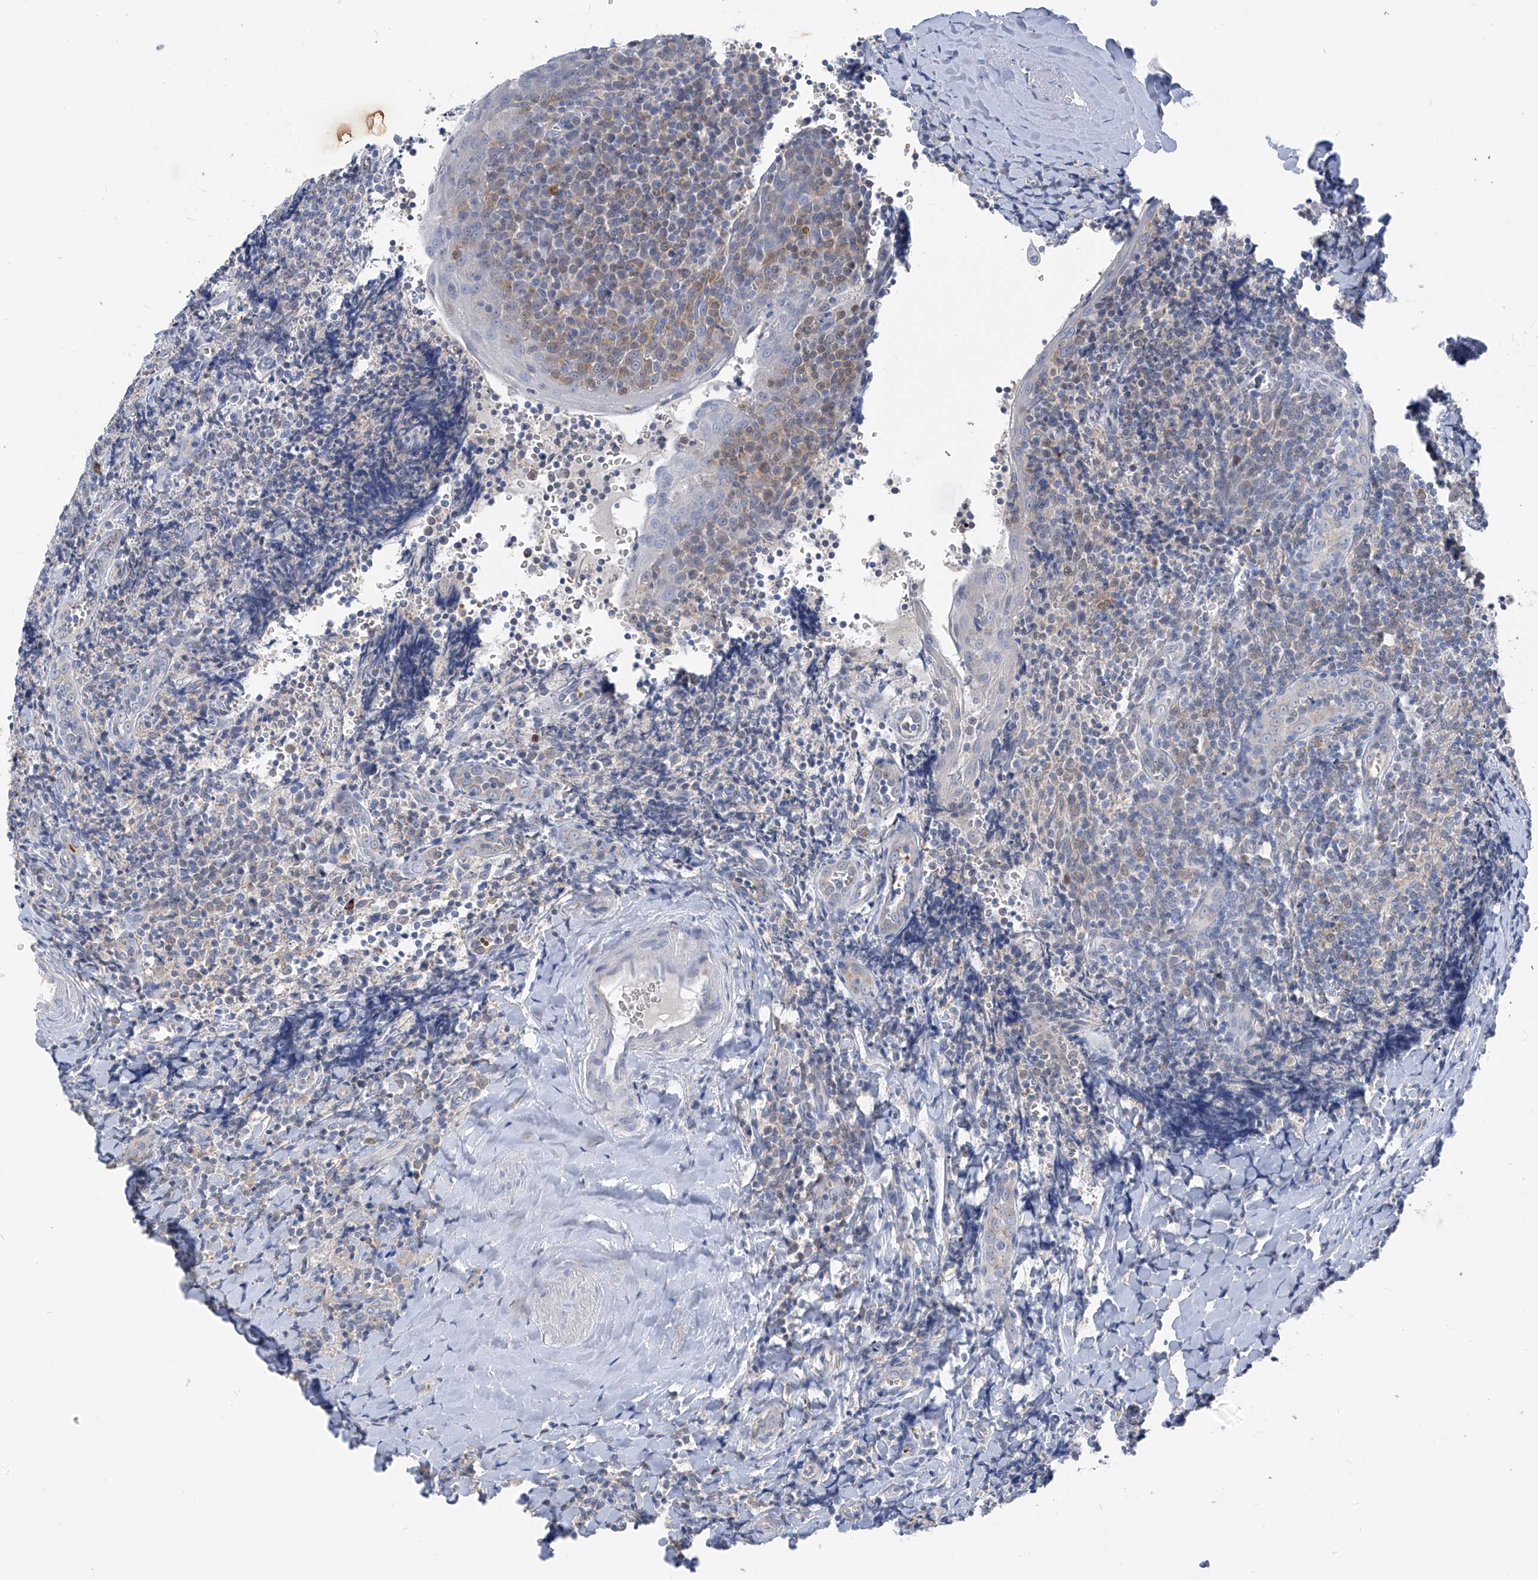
{"staining": {"intensity": "negative", "quantity": "none", "location": "none"}, "tissue": "tonsil", "cell_type": "Germinal center cells", "image_type": "normal", "snomed": [{"axis": "morphology", "description": "Normal tissue, NOS"}, {"axis": "topography", "description": "Tonsil"}], "caption": "IHC histopathology image of benign tonsil: human tonsil stained with DAB reveals no significant protein expression in germinal center cells.", "gene": "FGD2", "patient": {"sex": "male", "age": 27}}